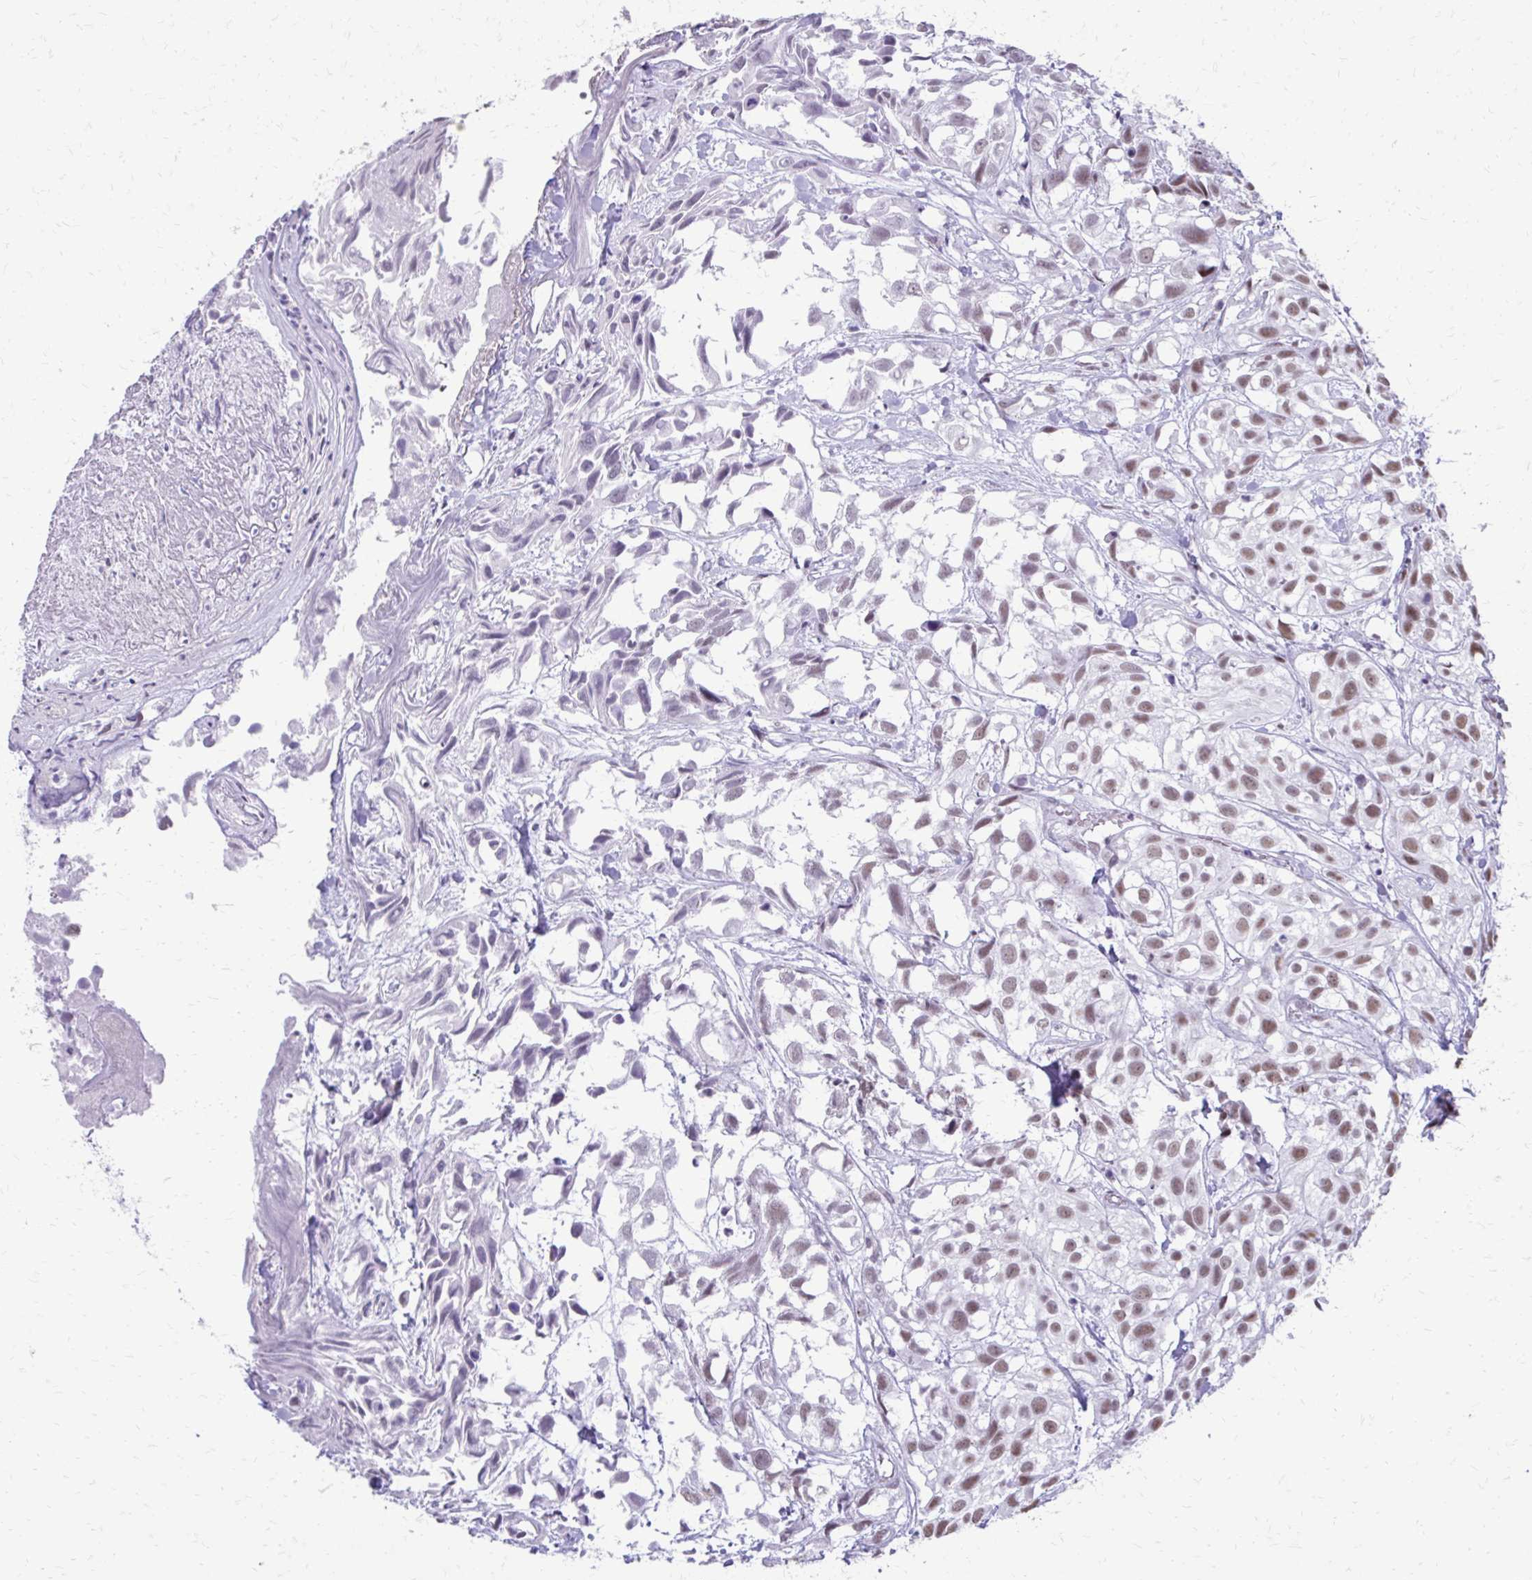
{"staining": {"intensity": "weak", "quantity": ">75%", "location": "nuclear"}, "tissue": "urothelial cancer", "cell_type": "Tumor cells", "image_type": "cancer", "snomed": [{"axis": "morphology", "description": "Urothelial carcinoma, High grade"}, {"axis": "topography", "description": "Urinary bladder"}], "caption": "Immunohistochemistry image of high-grade urothelial carcinoma stained for a protein (brown), which reveals low levels of weak nuclear expression in about >75% of tumor cells.", "gene": "SS18", "patient": {"sex": "male", "age": 56}}